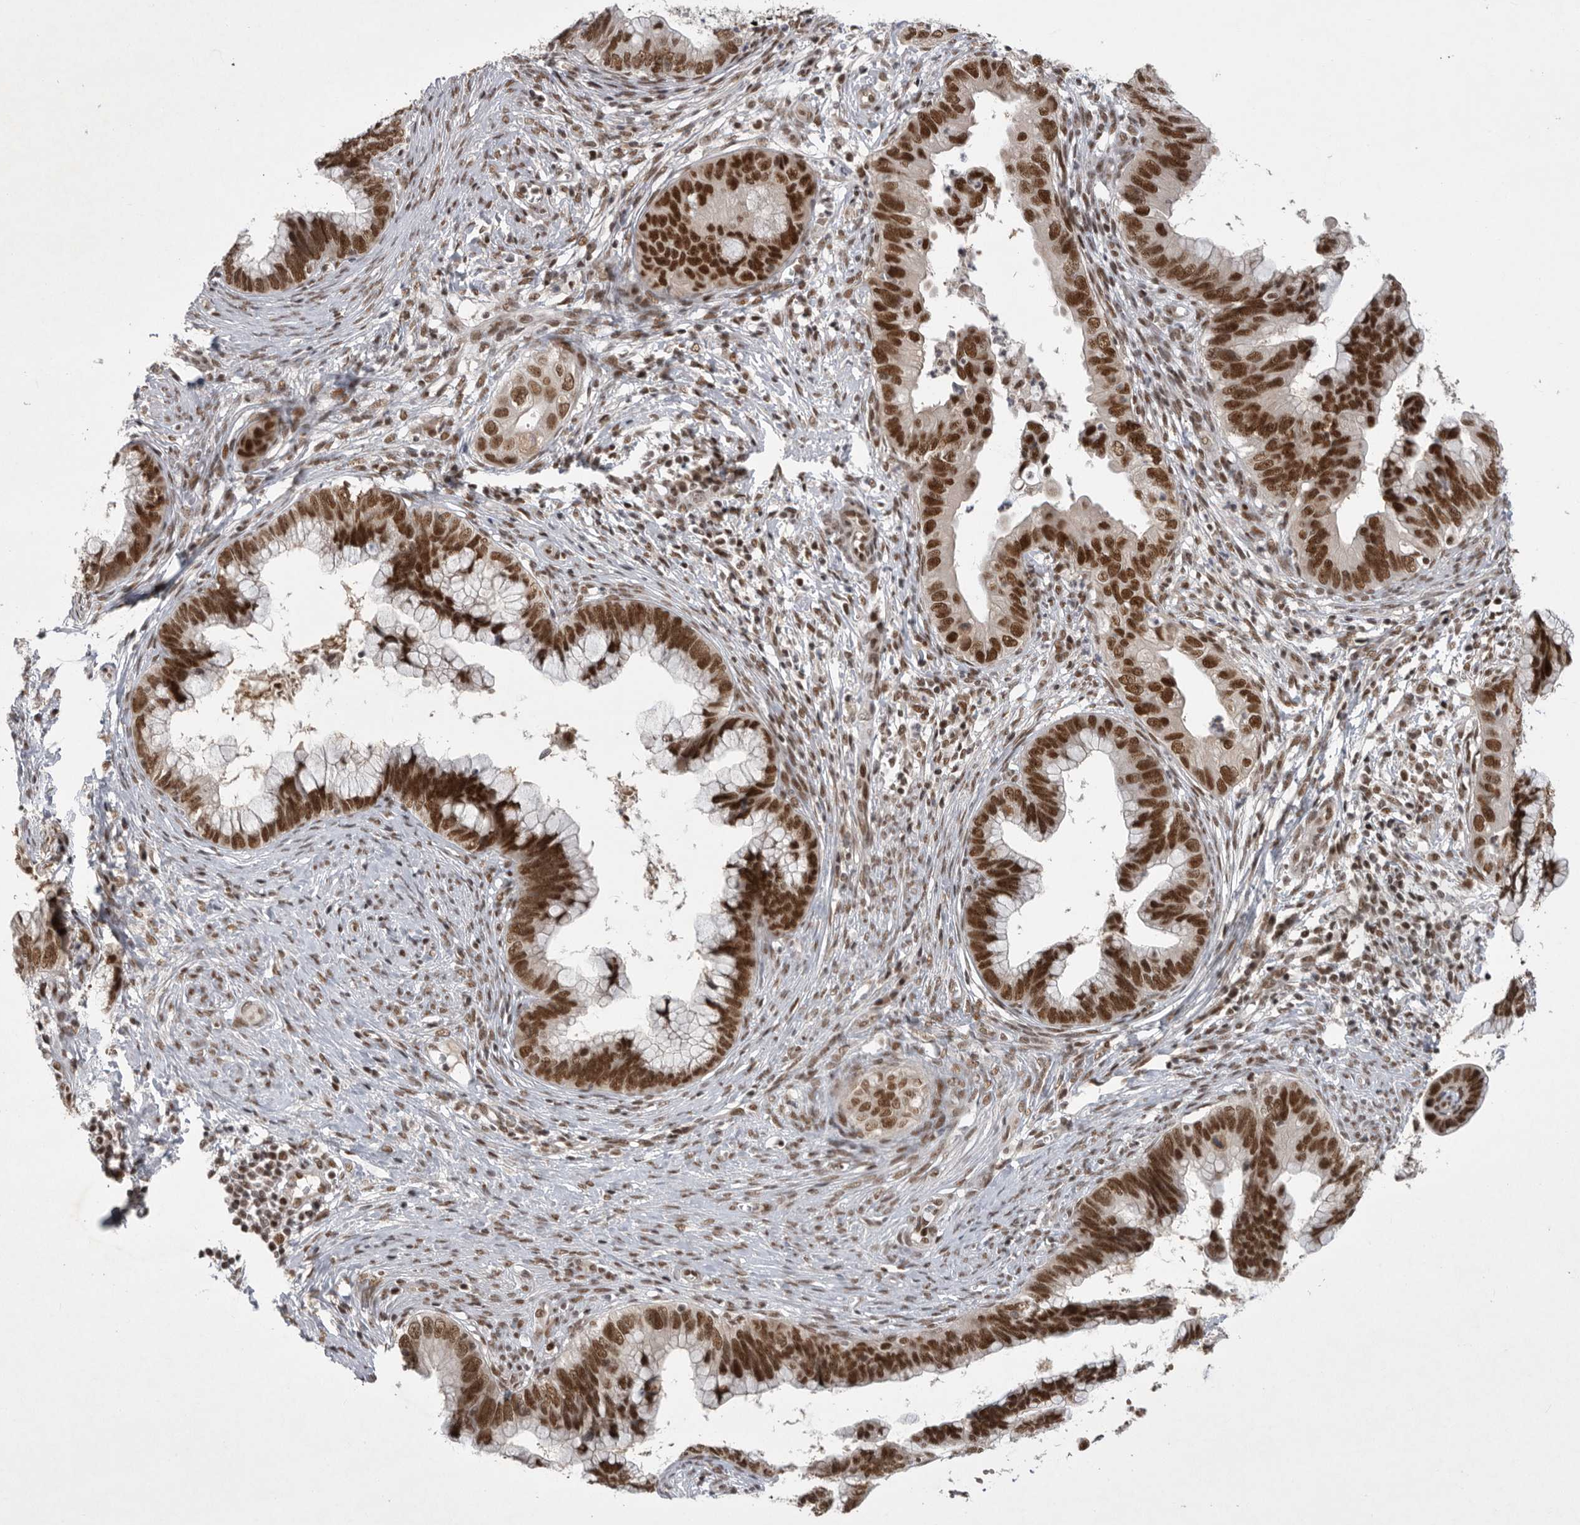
{"staining": {"intensity": "strong", "quantity": ">75%", "location": "nuclear"}, "tissue": "cervical cancer", "cell_type": "Tumor cells", "image_type": "cancer", "snomed": [{"axis": "morphology", "description": "Adenocarcinoma, NOS"}, {"axis": "topography", "description": "Cervix"}], "caption": "This photomicrograph demonstrates immunohistochemistry (IHC) staining of human adenocarcinoma (cervical), with high strong nuclear staining in approximately >75% of tumor cells.", "gene": "ZNF830", "patient": {"sex": "female", "age": 44}}